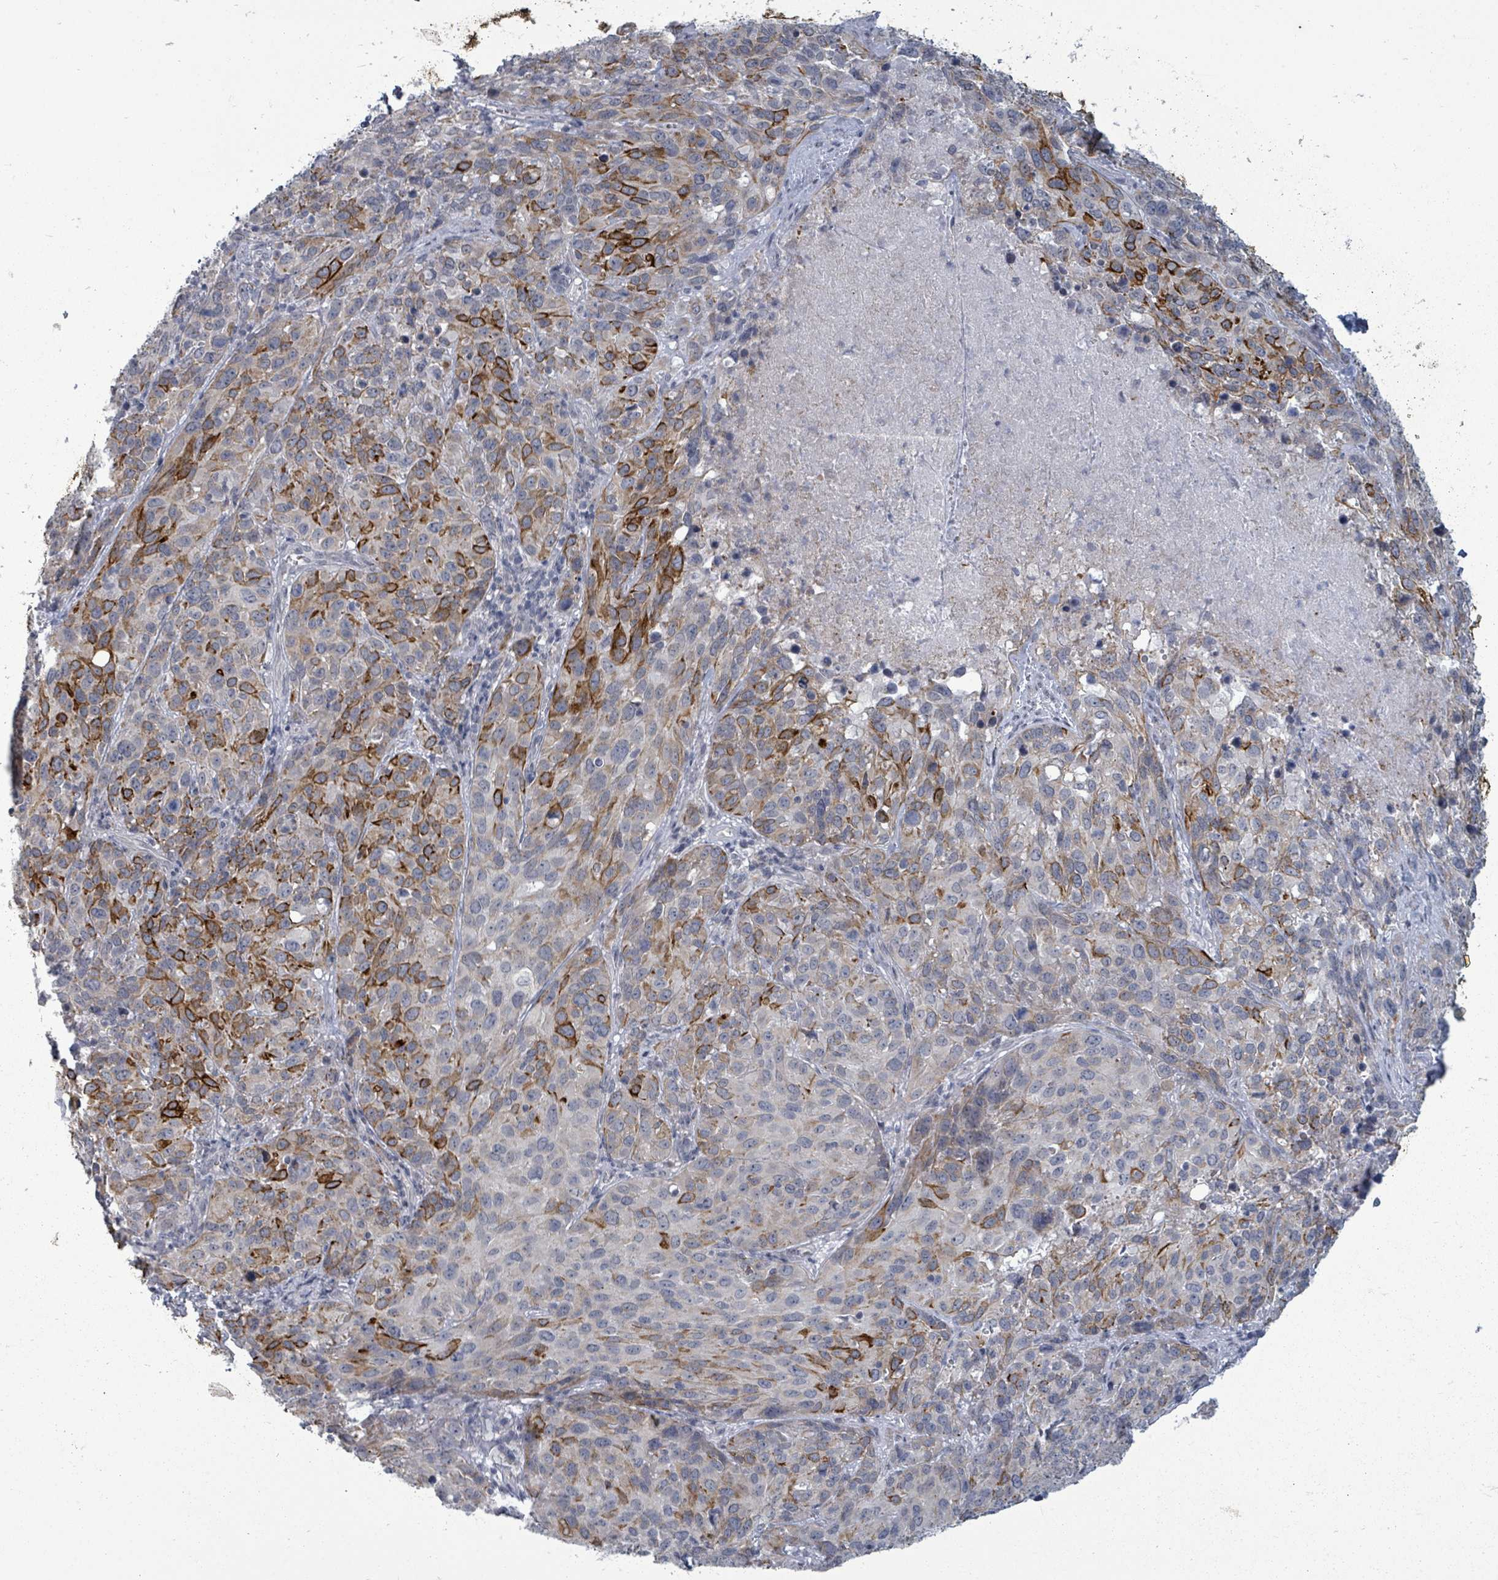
{"staining": {"intensity": "strong", "quantity": "25%-75%", "location": "cytoplasmic/membranous"}, "tissue": "cervical cancer", "cell_type": "Tumor cells", "image_type": "cancer", "snomed": [{"axis": "morphology", "description": "Squamous cell carcinoma, NOS"}, {"axis": "topography", "description": "Cervix"}], "caption": "High-power microscopy captured an immunohistochemistry micrograph of cervical cancer (squamous cell carcinoma), revealing strong cytoplasmic/membranous staining in about 25%-75% of tumor cells. (Stains: DAB (3,3'-diaminobenzidine) in brown, nuclei in blue, Microscopy: brightfield microscopy at high magnification).", "gene": "PTPN20", "patient": {"sex": "female", "age": 51}}